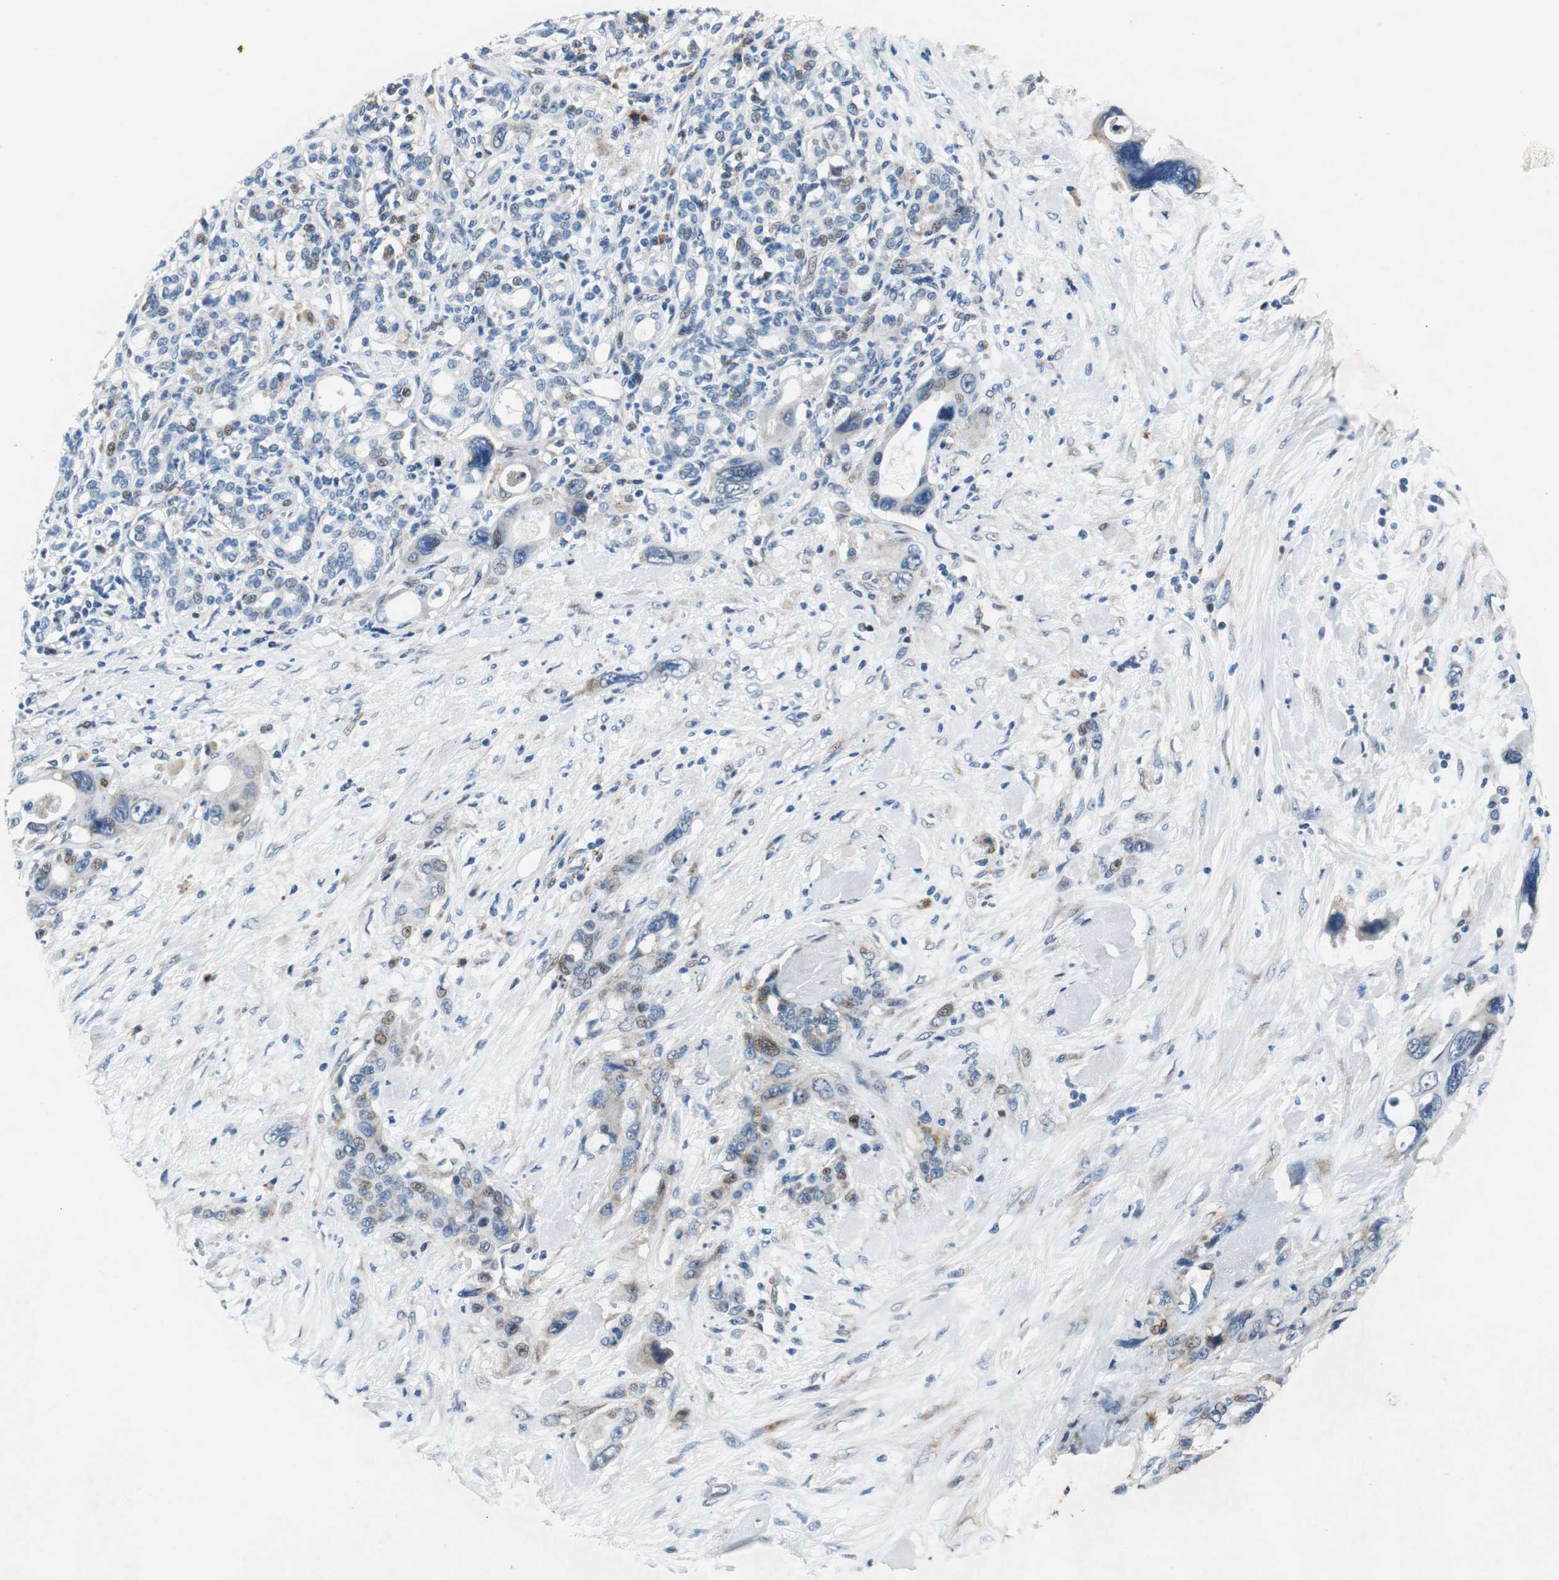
{"staining": {"intensity": "moderate", "quantity": "<25%", "location": "nuclear"}, "tissue": "pancreatic cancer", "cell_type": "Tumor cells", "image_type": "cancer", "snomed": [{"axis": "morphology", "description": "Adenocarcinoma, NOS"}, {"axis": "topography", "description": "Pancreas"}], "caption": "IHC micrograph of human pancreatic adenocarcinoma stained for a protein (brown), which reveals low levels of moderate nuclear positivity in about <25% of tumor cells.", "gene": "RPL35", "patient": {"sex": "male", "age": 46}}